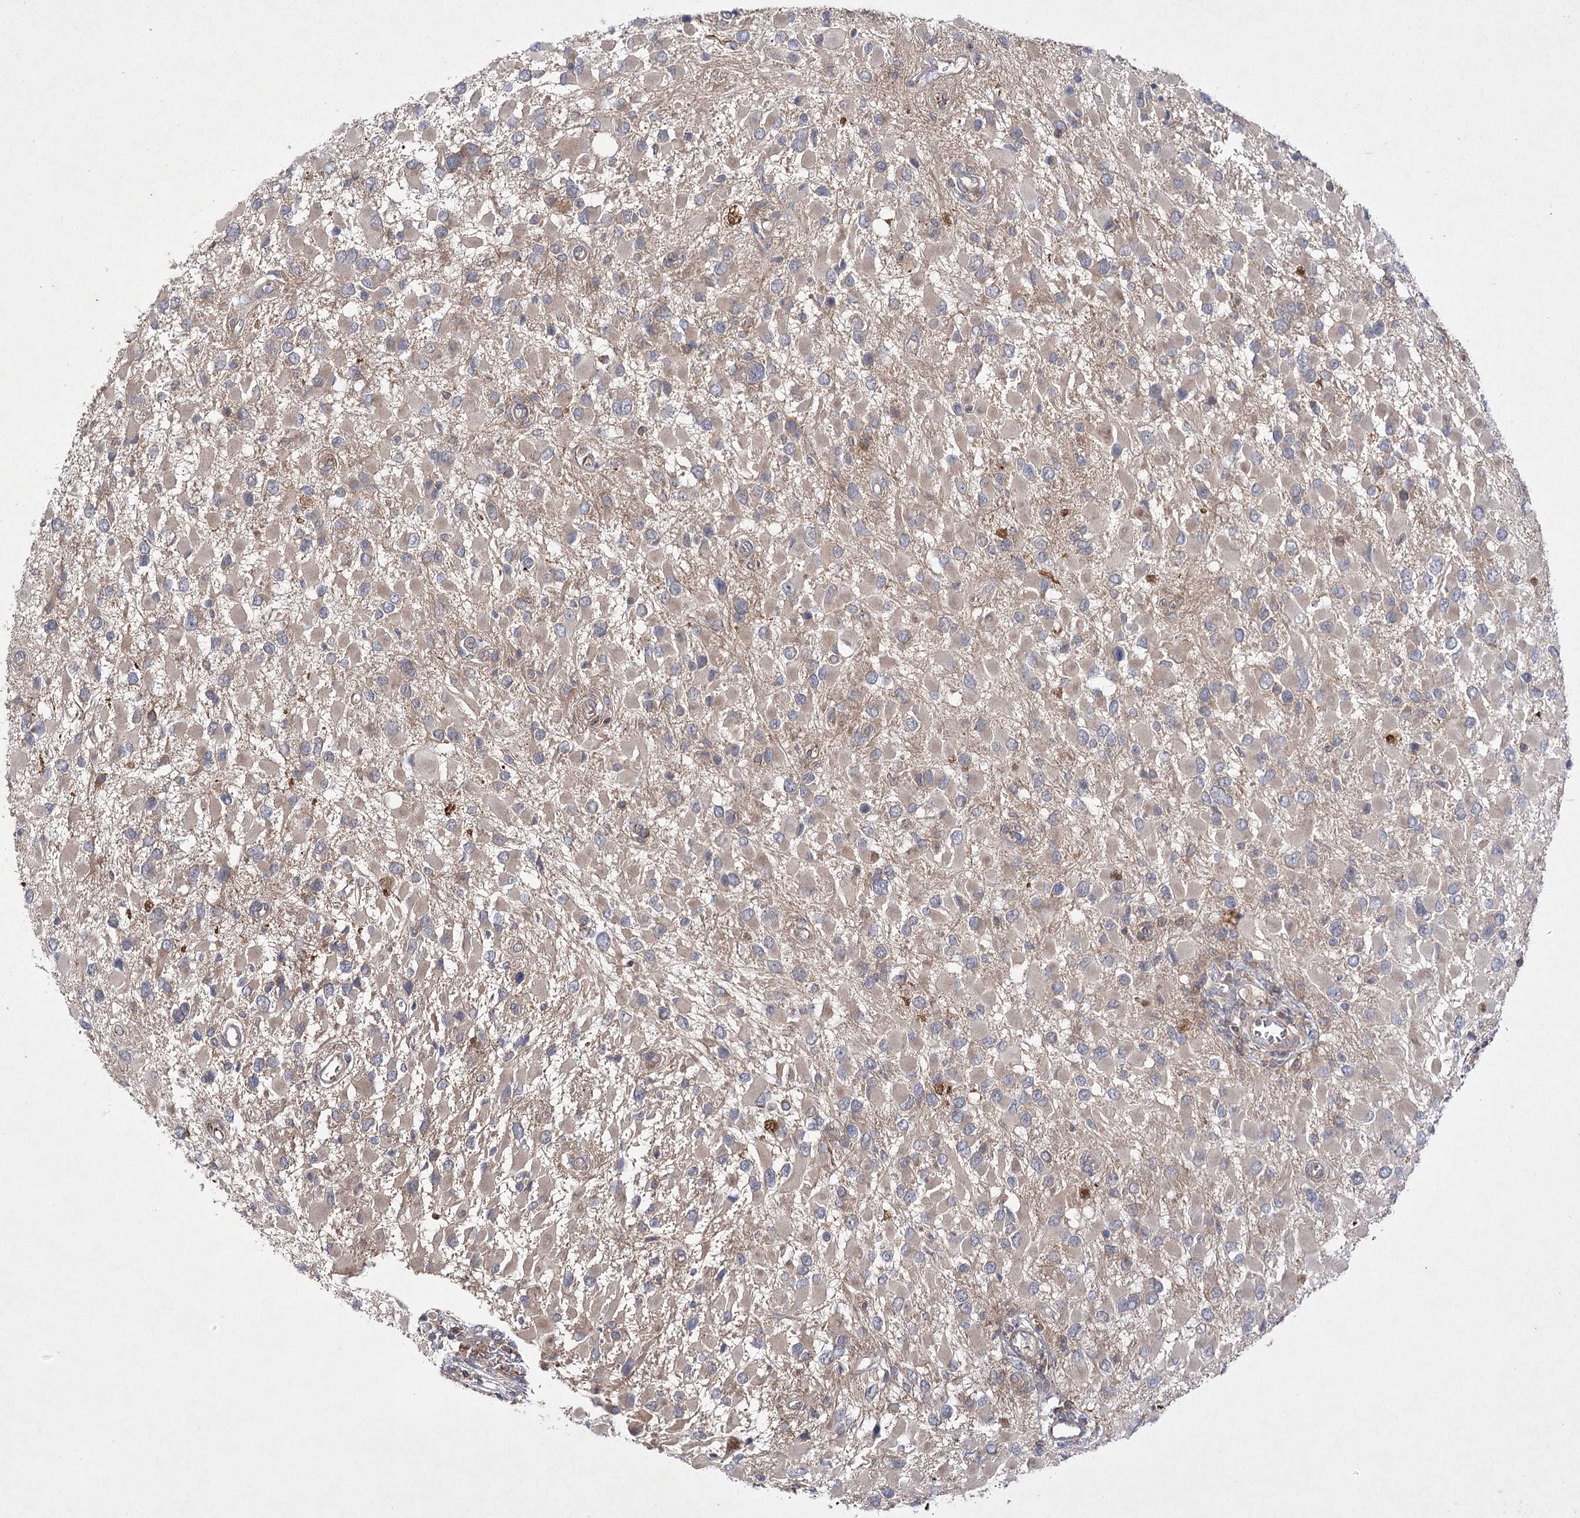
{"staining": {"intensity": "weak", "quantity": ">75%", "location": "cytoplasmic/membranous"}, "tissue": "glioma", "cell_type": "Tumor cells", "image_type": "cancer", "snomed": [{"axis": "morphology", "description": "Glioma, malignant, High grade"}, {"axis": "topography", "description": "Brain"}], "caption": "Weak cytoplasmic/membranous protein expression is identified in about >75% of tumor cells in glioma. The staining was performed using DAB (3,3'-diaminobenzidine) to visualize the protein expression in brown, while the nuclei were stained in blue with hematoxylin (Magnification: 20x).", "gene": "BCR", "patient": {"sex": "male", "age": 53}}